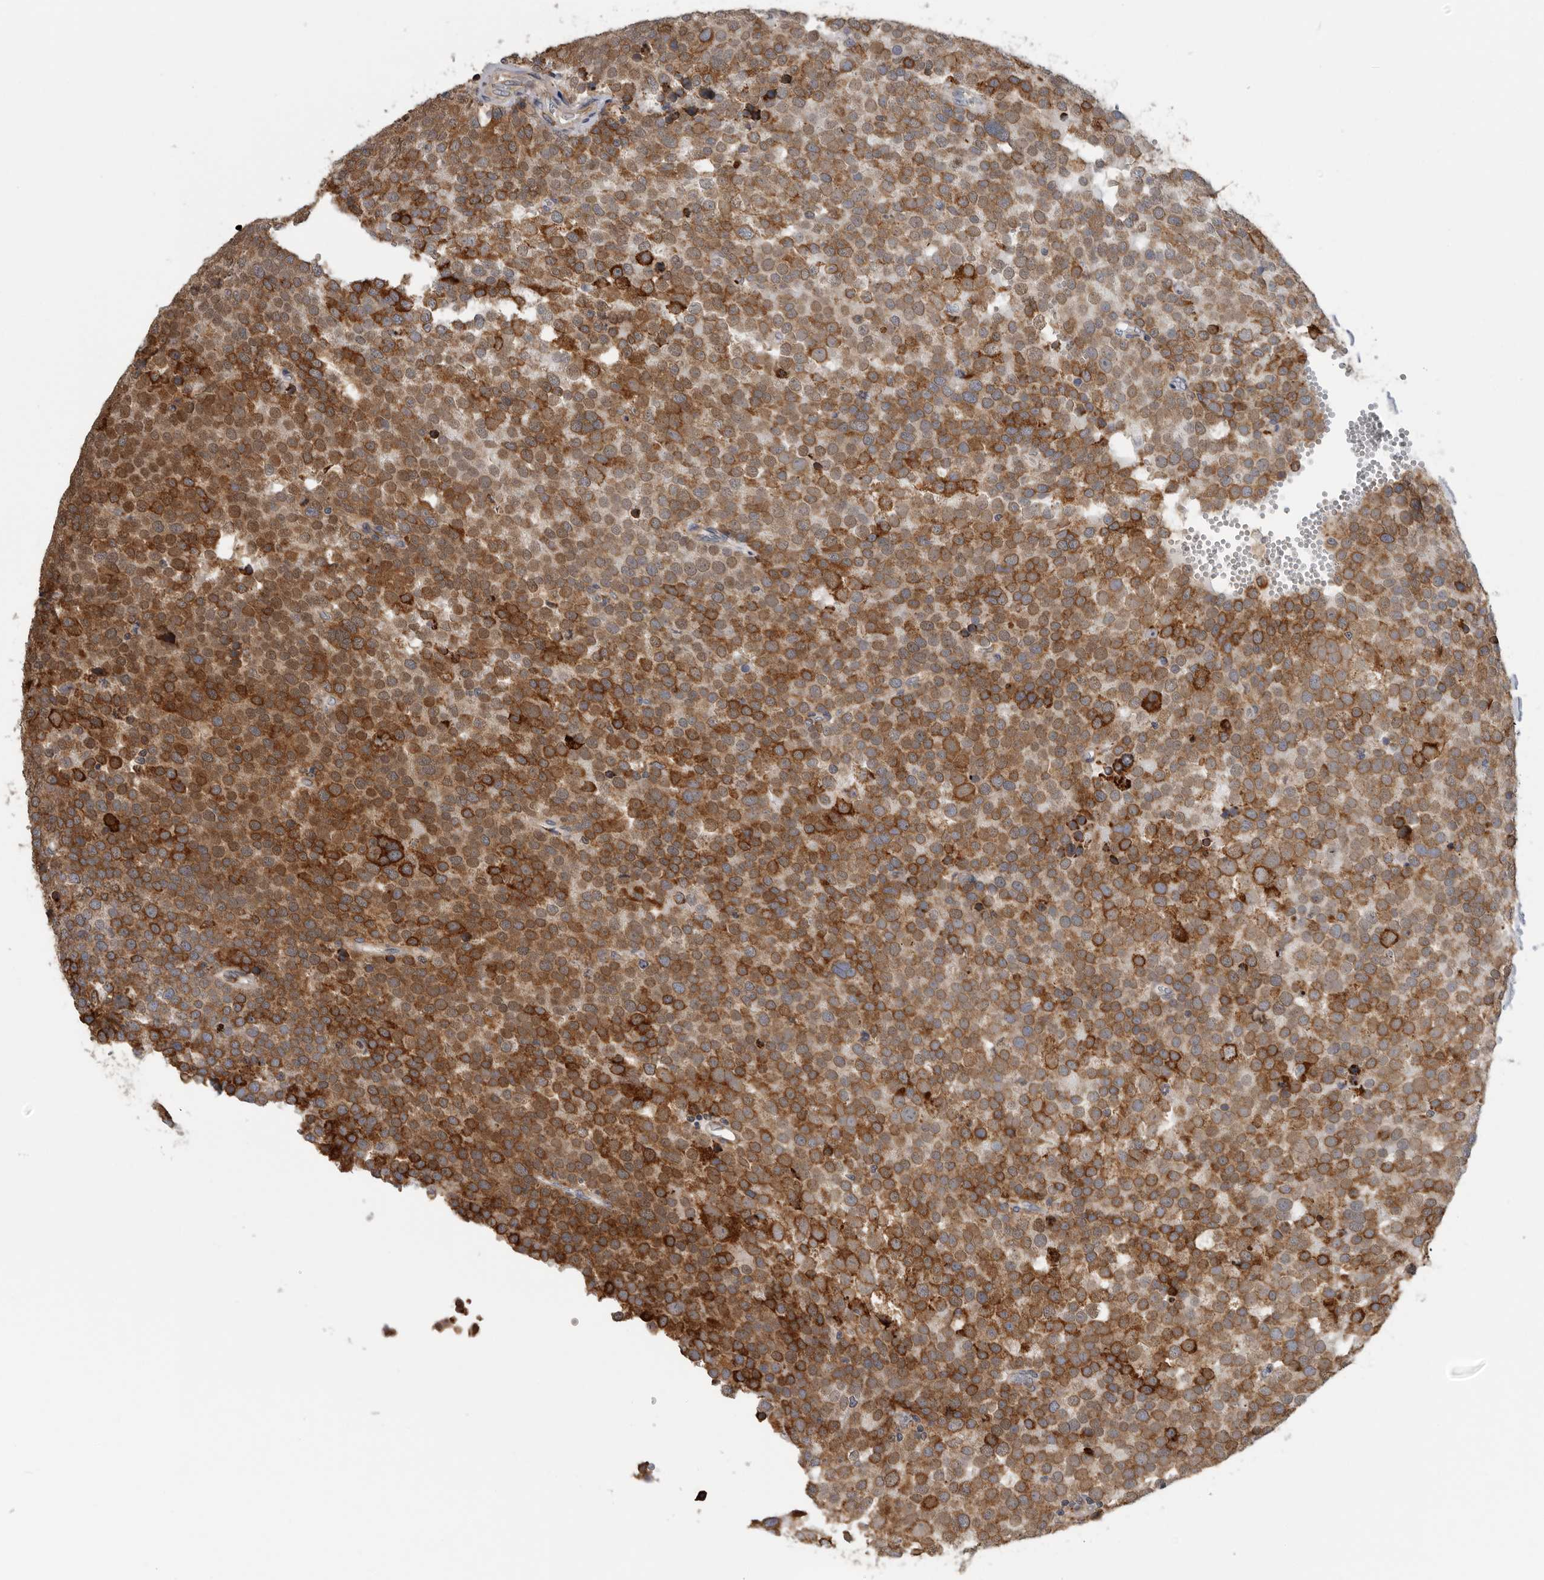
{"staining": {"intensity": "strong", "quantity": "25%-75%", "location": "cytoplasmic/membranous"}, "tissue": "testis cancer", "cell_type": "Tumor cells", "image_type": "cancer", "snomed": [{"axis": "morphology", "description": "Seminoma, NOS"}, {"axis": "topography", "description": "Testis"}], "caption": "Testis cancer (seminoma) stained with a protein marker demonstrates strong staining in tumor cells.", "gene": "ALPK2", "patient": {"sex": "male", "age": 71}}